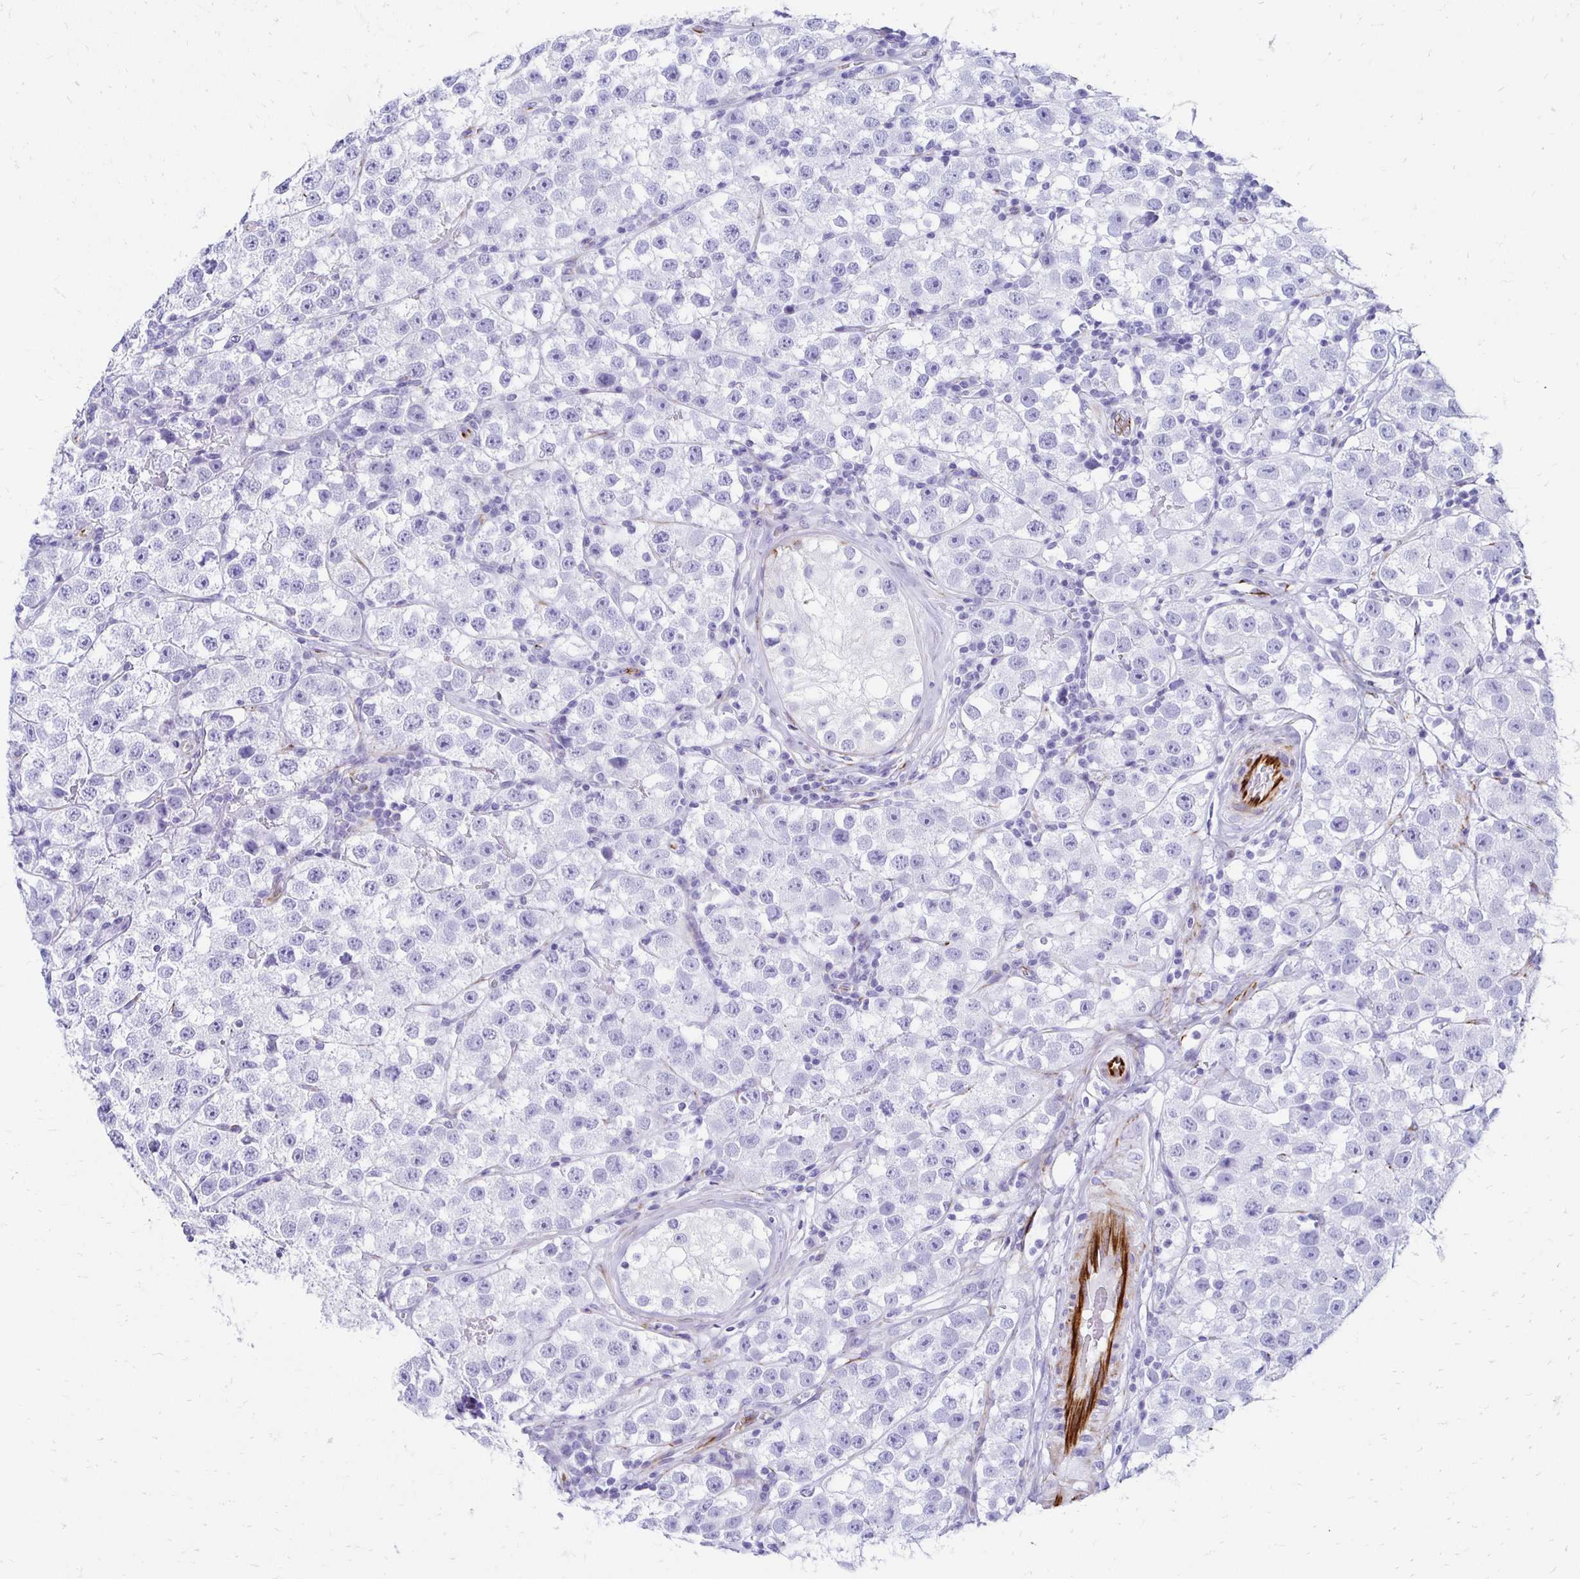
{"staining": {"intensity": "negative", "quantity": "none", "location": "none"}, "tissue": "testis cancer", "cell_type": "Tumor cells", "image_type": "cancer", "snomed": [{"axis": "morphology", "description": "Seminoma, NOS"}, {"axis": "topography", "description": "Testis"}], "caption": "Tumor cells are negative for protein expression in human testis seminoma. (DAB (3,3'-diaminobenzidine) IHC visualized using brightfield microscopy, high magnification).", "gene": "TMEM54", "patient": {"sex": "male", "age": 34}}